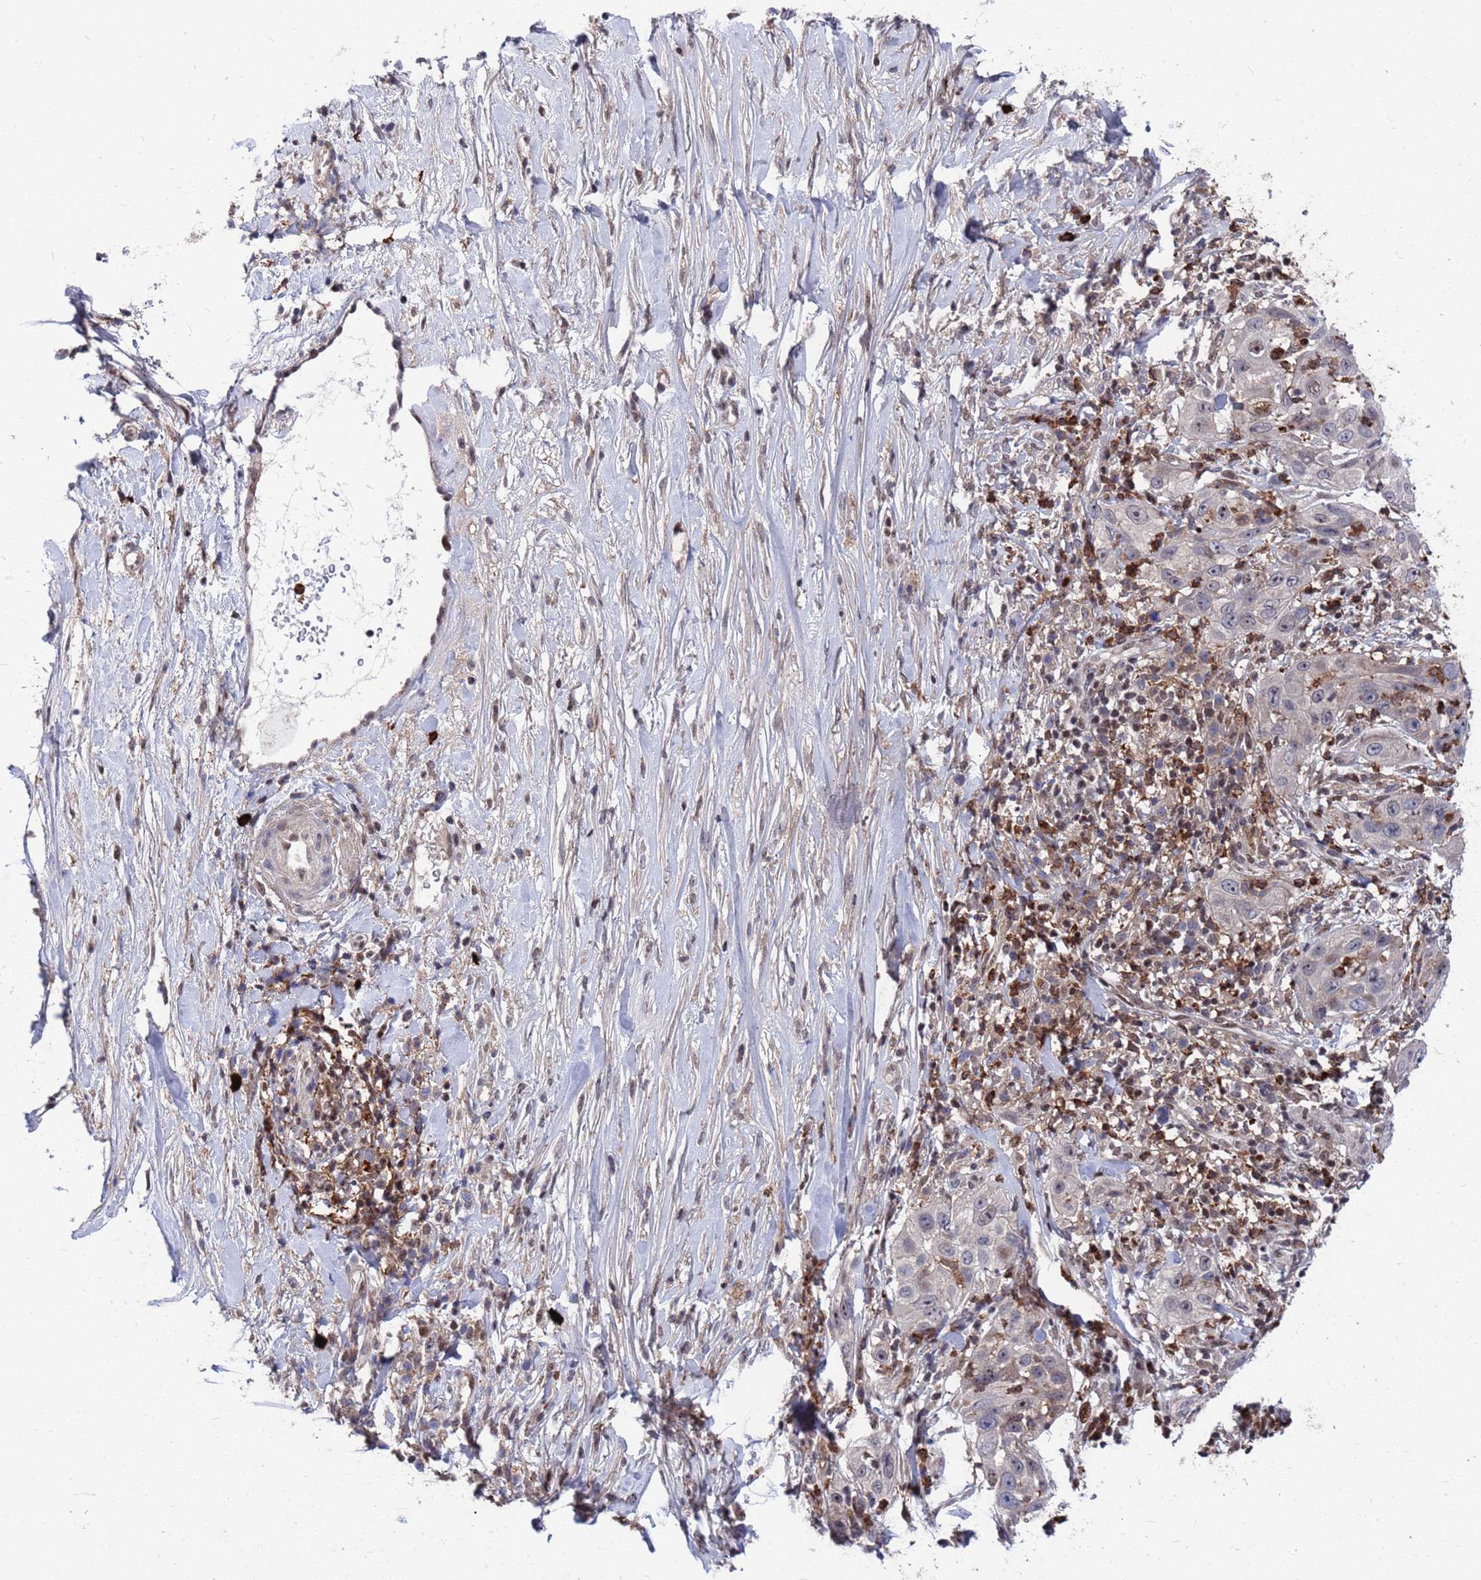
{"staining": {"intensity": "negative", "quantity": "none", "location": "none"}, "tissue": "skin cancer", "cell_type": "Tumor cells", "image_type": "cancer", "snomed": [{"axis": "morphology", "description": "Squamous cell carcinoma, NOS"}, {"axis": "topography", "description": "Skin"}], "caption": "Immunohistochemistry (IHC) micrograph of neoplastic tissue: squamous cell carcinoma (skin) stained with DAB demonstrates no significant protein staining in tumor cells. (Immunohistochemistry (IHC), brightfield microscopy, high magnification).", "gene": "TMBIM6", "patient": {"sex": "female", "age": 44}}